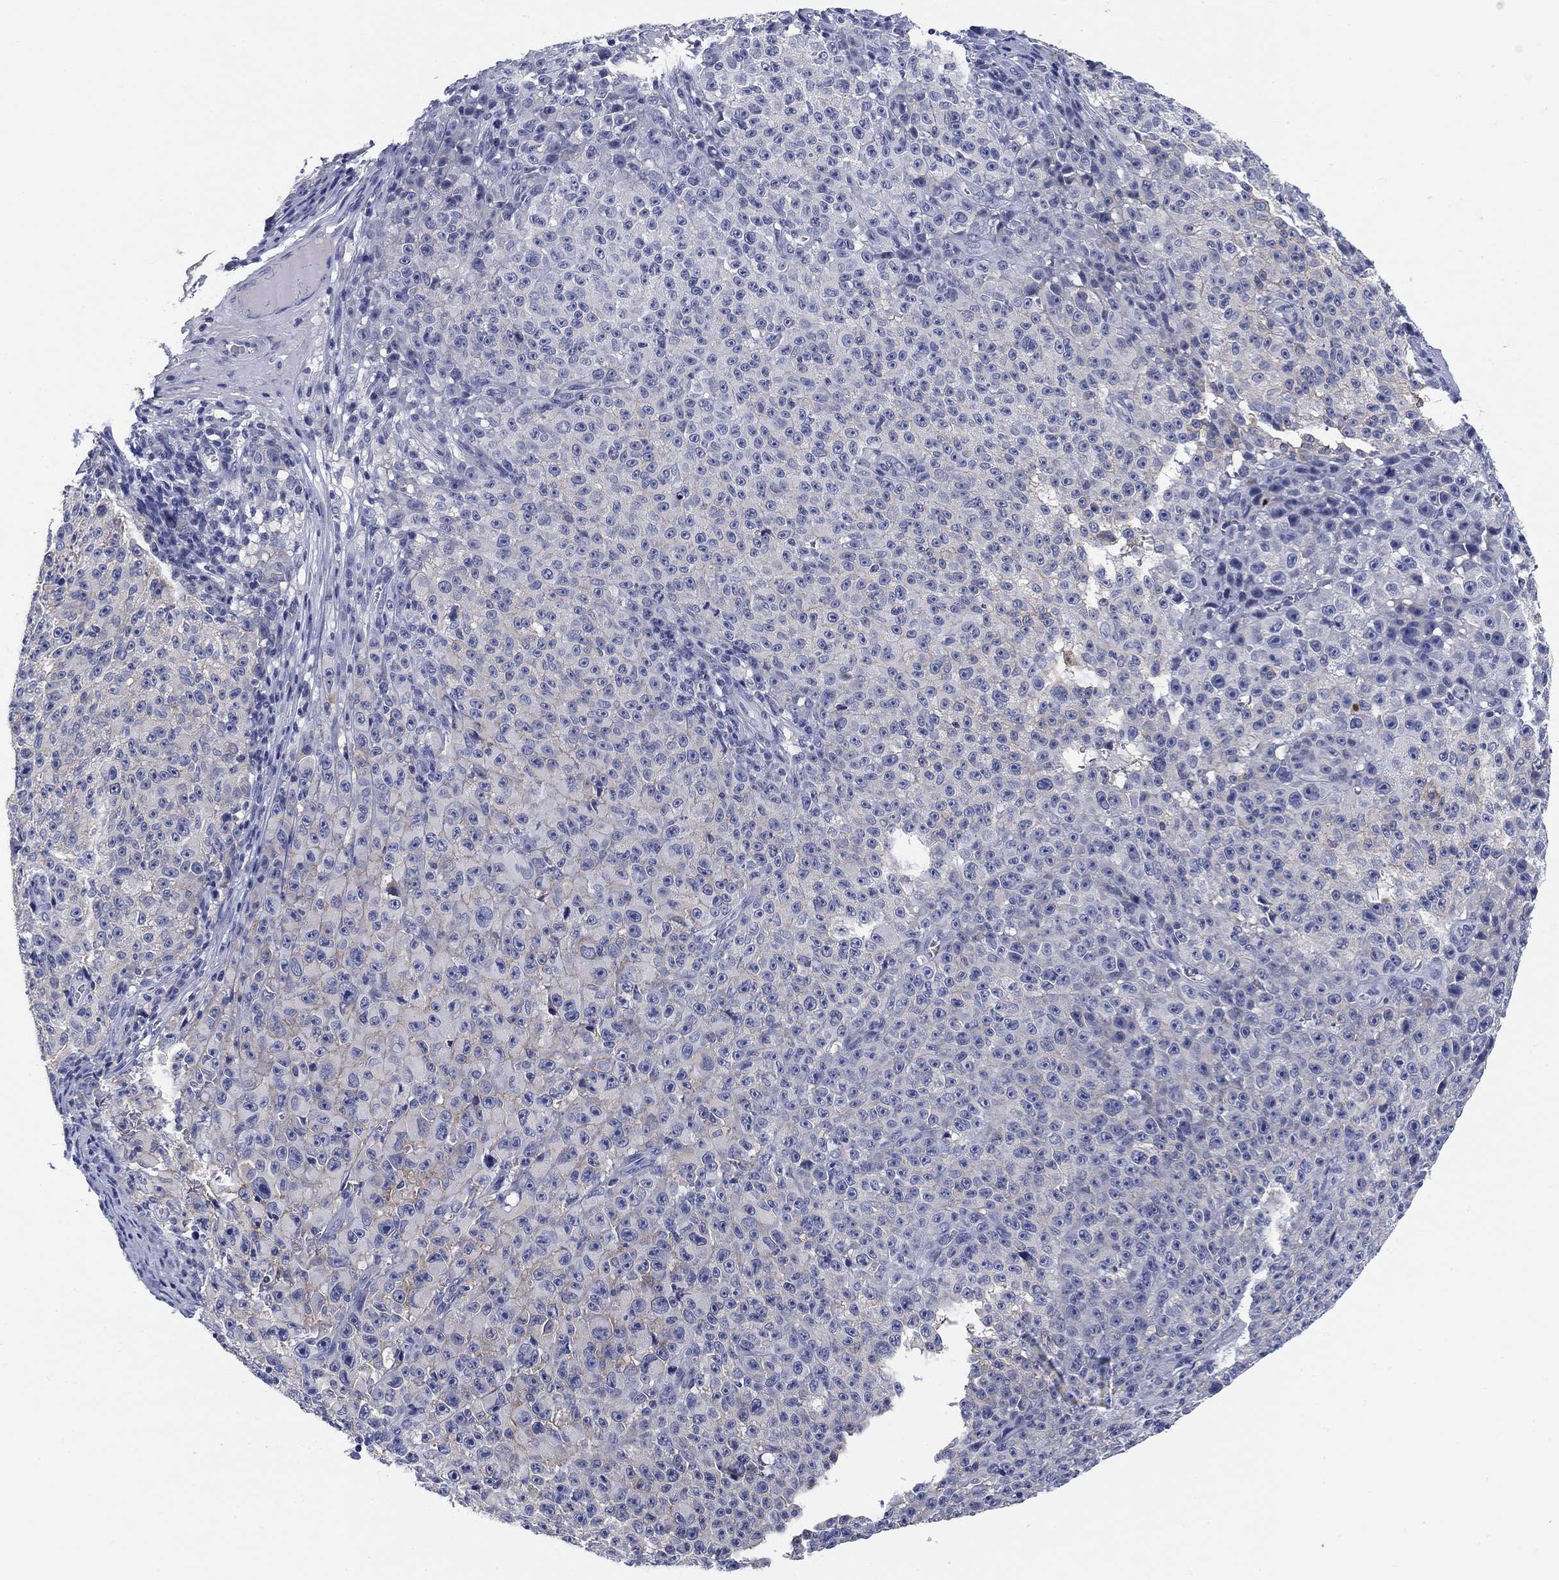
{"staining": {"intensity": "negative", "quantity": "none", "location": "none"}, "tissue": "melanoma", "cell_type": "Tumor cells", "image_type": "cancer", "snomed": [{"axis": "morphology", "description": "Malignant melanoma, NOS"}, {"axis": "topography", "description": "Skin"}], "caption": "Immunohistochemical staining of human melanoma exhibits no significant expression in tumor cells.", "gene": "CLUL1", "patient": {"sex": "female", "age": 82}}